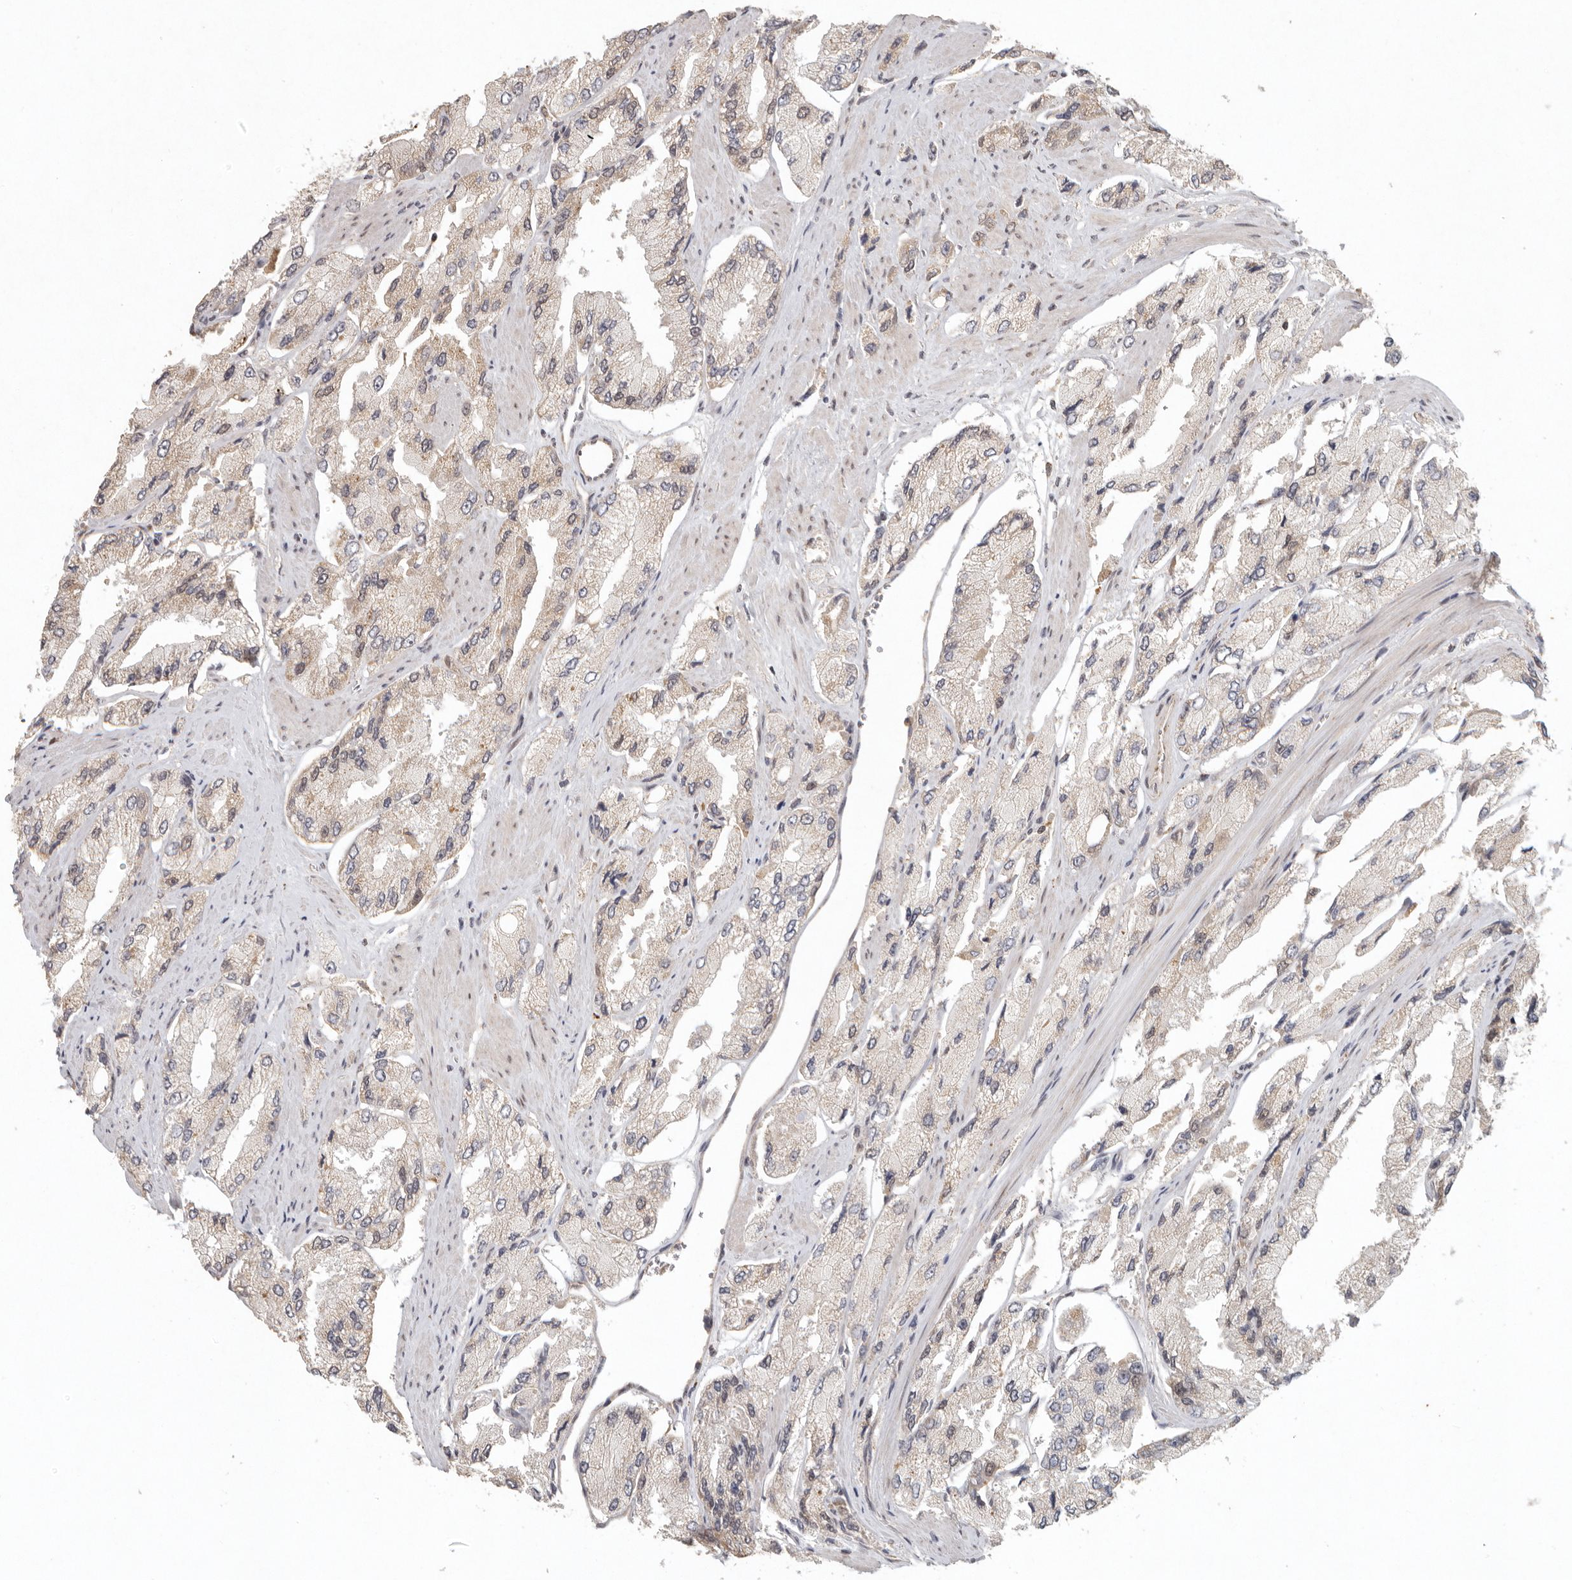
{"staining": {"intensity": "weak", "quantity": "<25%", "location": "cytoplasmic/membranous"}, "tissue": "prostate cancer", "cell_type": "Tumor cells", "image_type": "cancer", "snomed": [{"axis": "morphology", "description": "Adenocarcinoma, High grade"}, {"axis": "topography", "description": "Prostate"}], "caption": "Immunohistochemical staining of human prostate cancer (high-grade adenocarcinoma) demonstrates no significant staining in tumor cells.", "gene": "LRRC75A", "patient": {"sex": "male", "age": 58}}